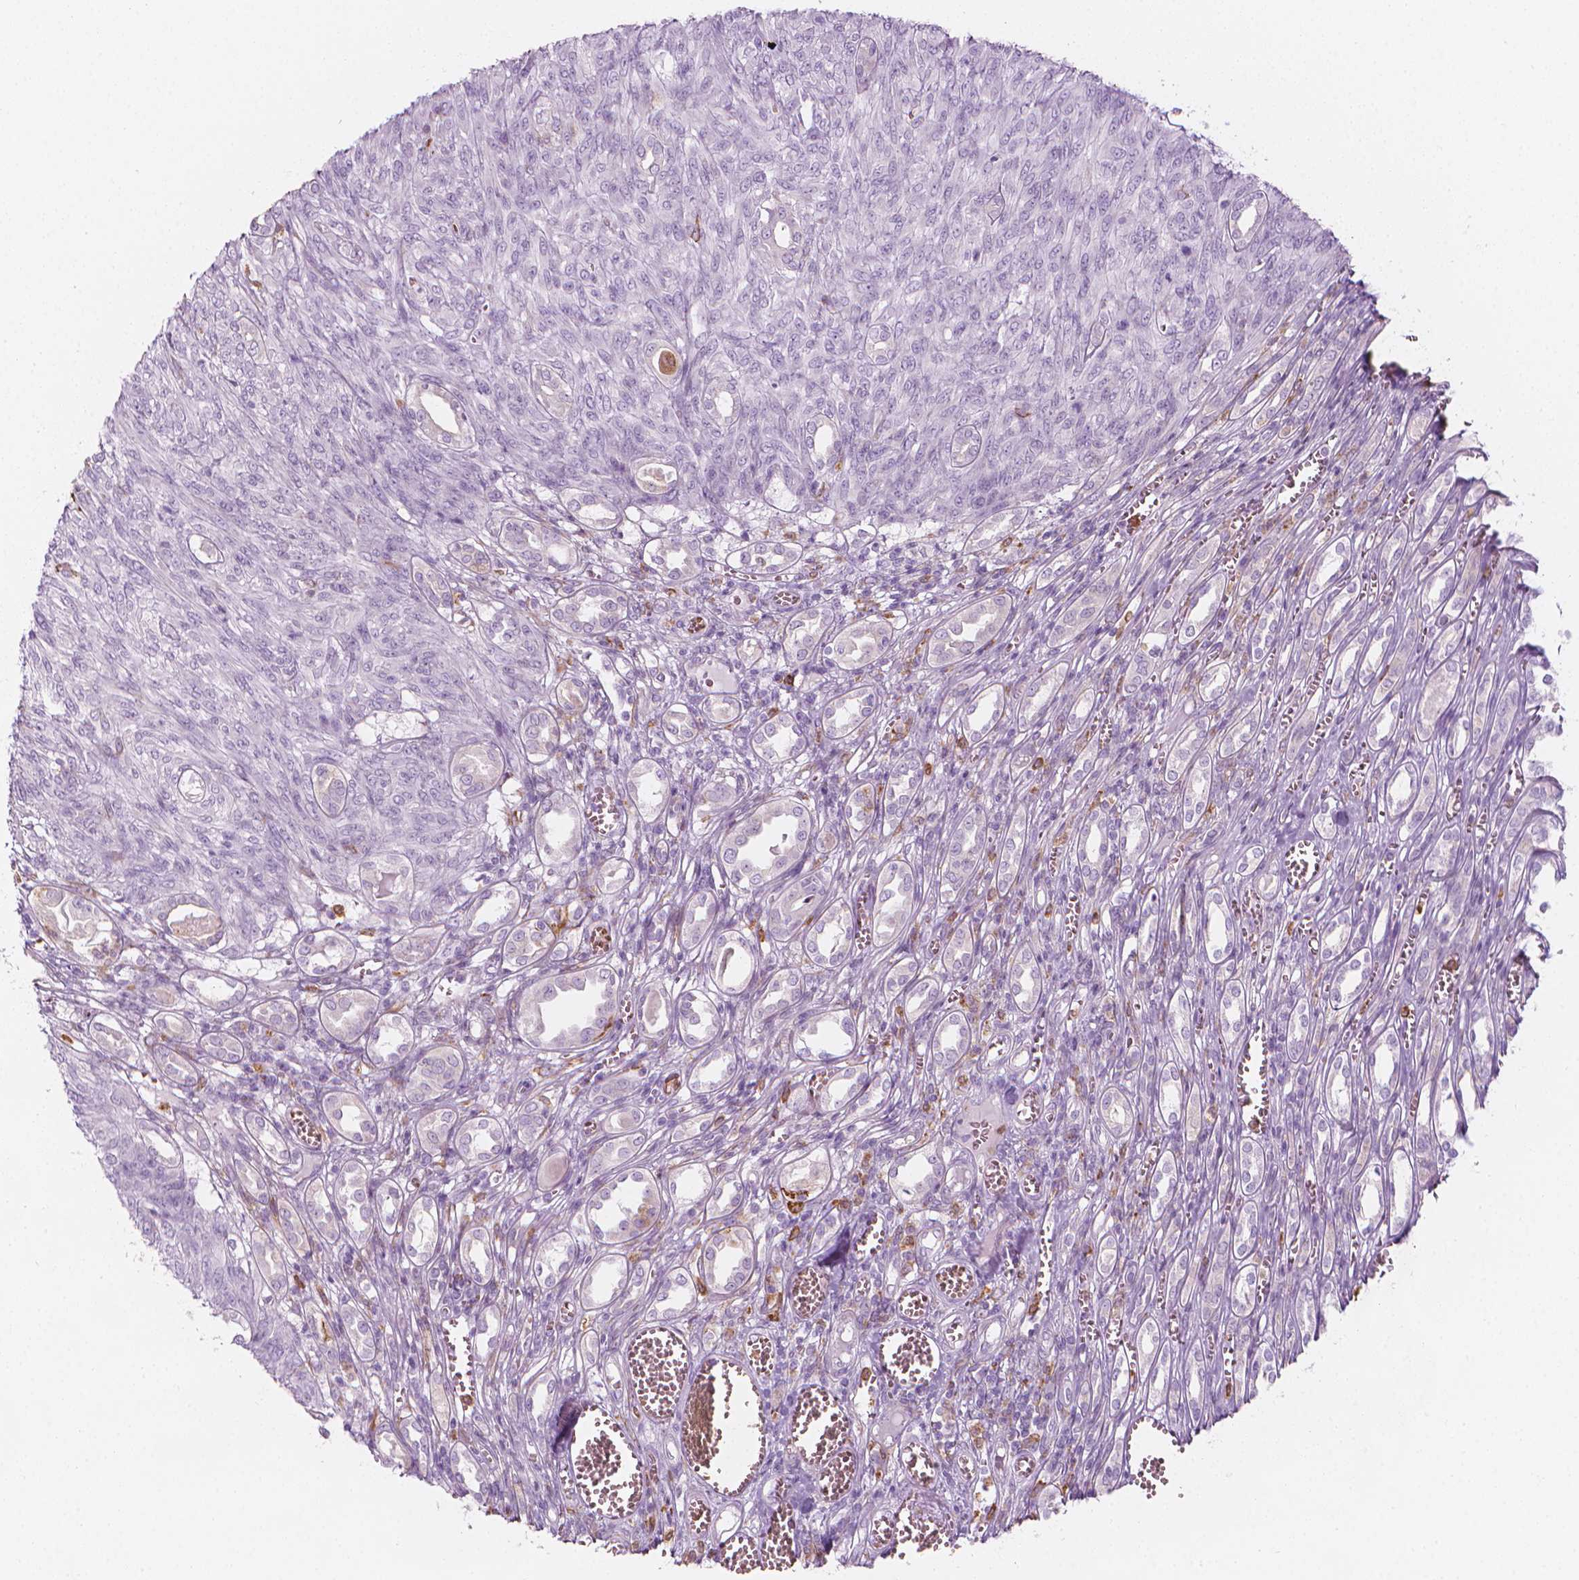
{"staining": {"intensity": "negative", "quantity": "none", "location": "none"}, "tissue": "renal cancer", "cell_type": "Tumor cells", "image_type": "cancer", "snomed": [{"axis": "morphology", "description": "Adenocarcinoma, NOS"}, {"axis": "topography", "description": "Kidney"}], "caption": "An immunohistochemistry histopathology image of adenocarcinoma (renal) is shown. There is no staining in tumor cells of adenocarcinoma (renal).", "gene": "CES1", "patient": {"sex": "male", "age": 58}}